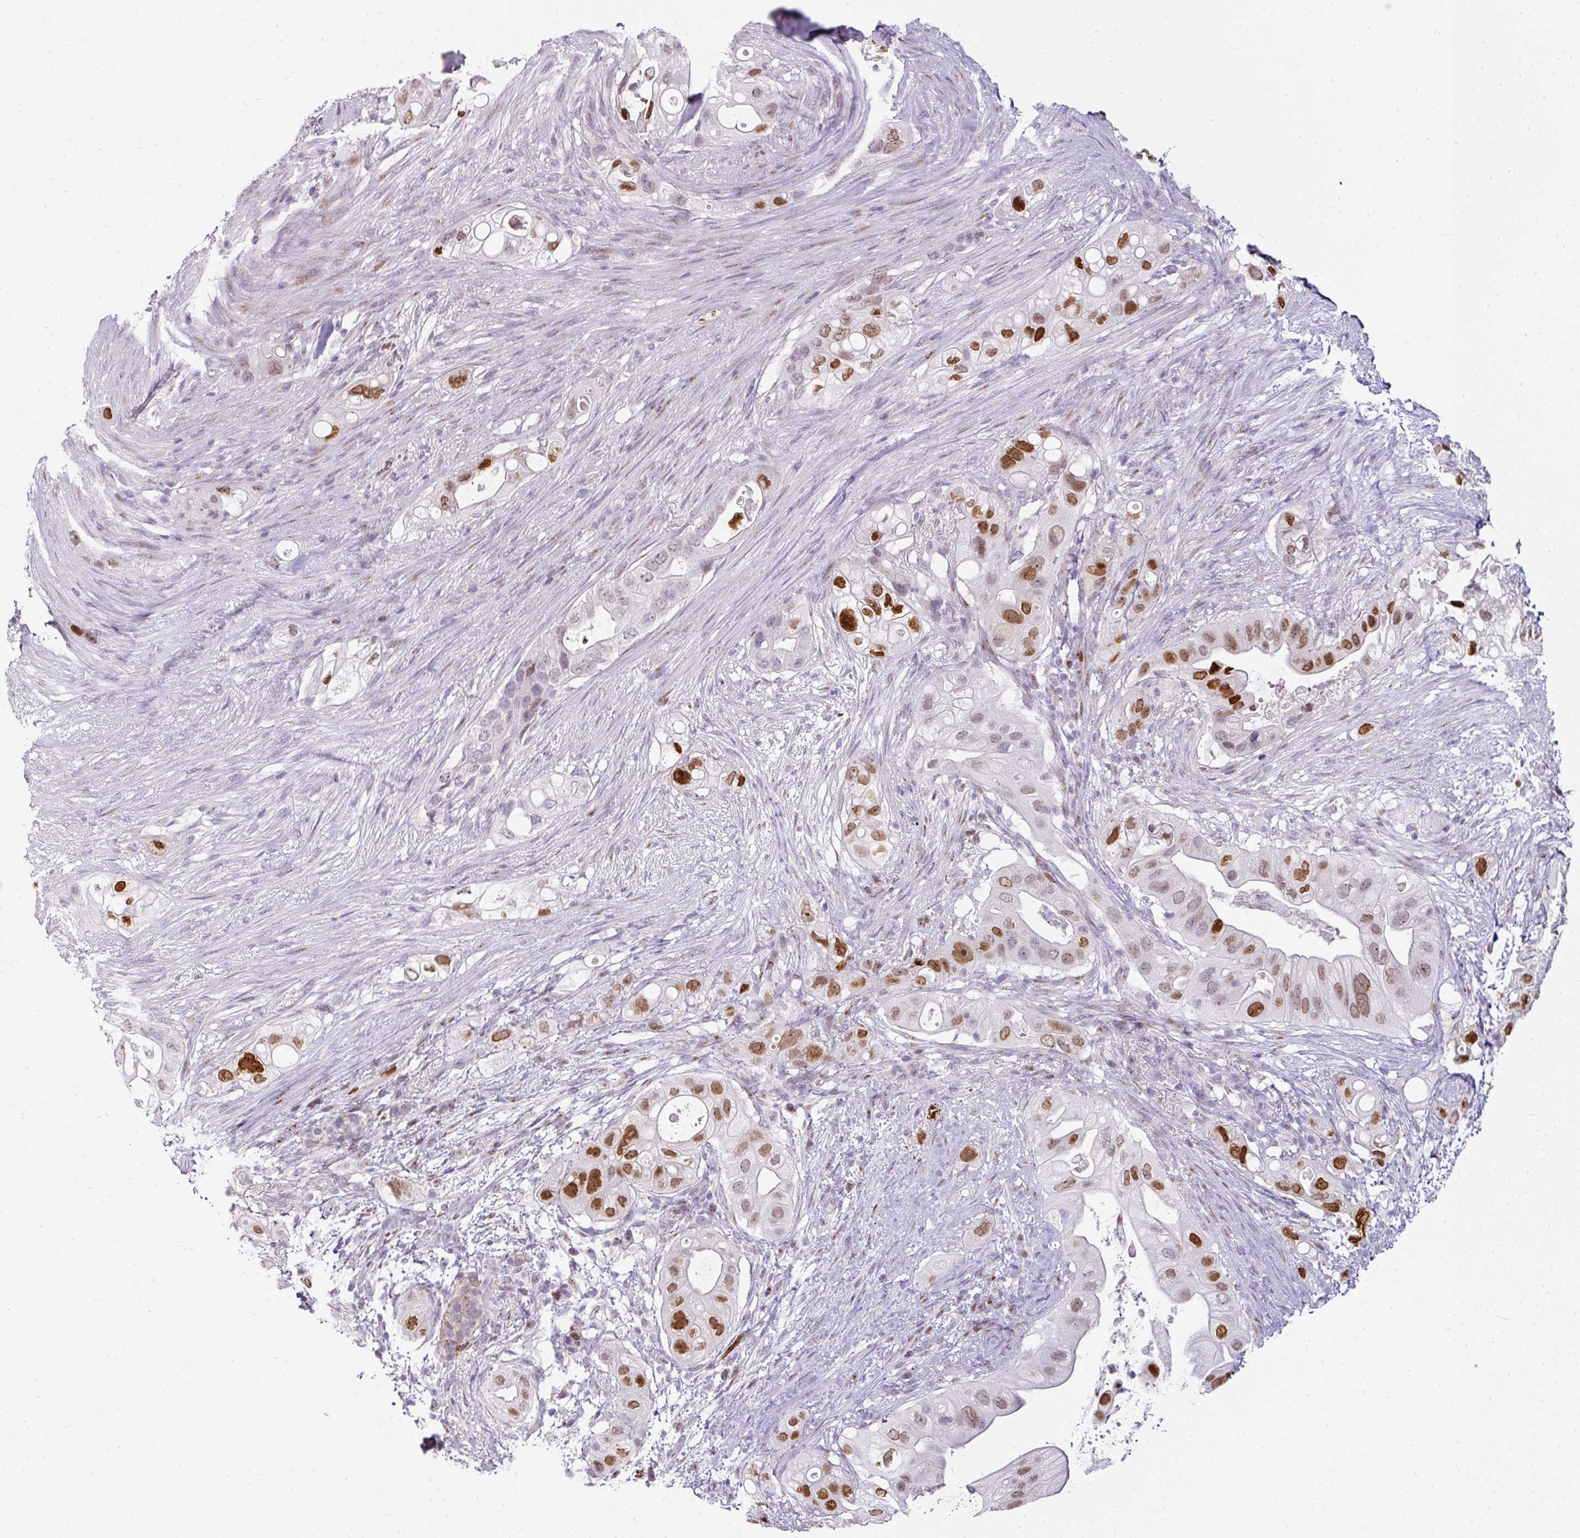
{"staining": {"intensity": "strong", "quantity": "25%-75%", "location": "nuclear"}, "tissue": "pancreatic cancer", "cell_type": "Tumor cells", "image_type": "cancer", "snomed": [{"axis": "morphology", "description": "Adenocarcinoma, NOS"}, {"axis": "topography", "description": "Pancreas"}], "caption": "Pancreatic cancer (adenocarcinoma) stained with a protein marker displays strong staining in tumor cells.", "gene": "SYT8", "patient": {"sex": "female", "age": 72}}